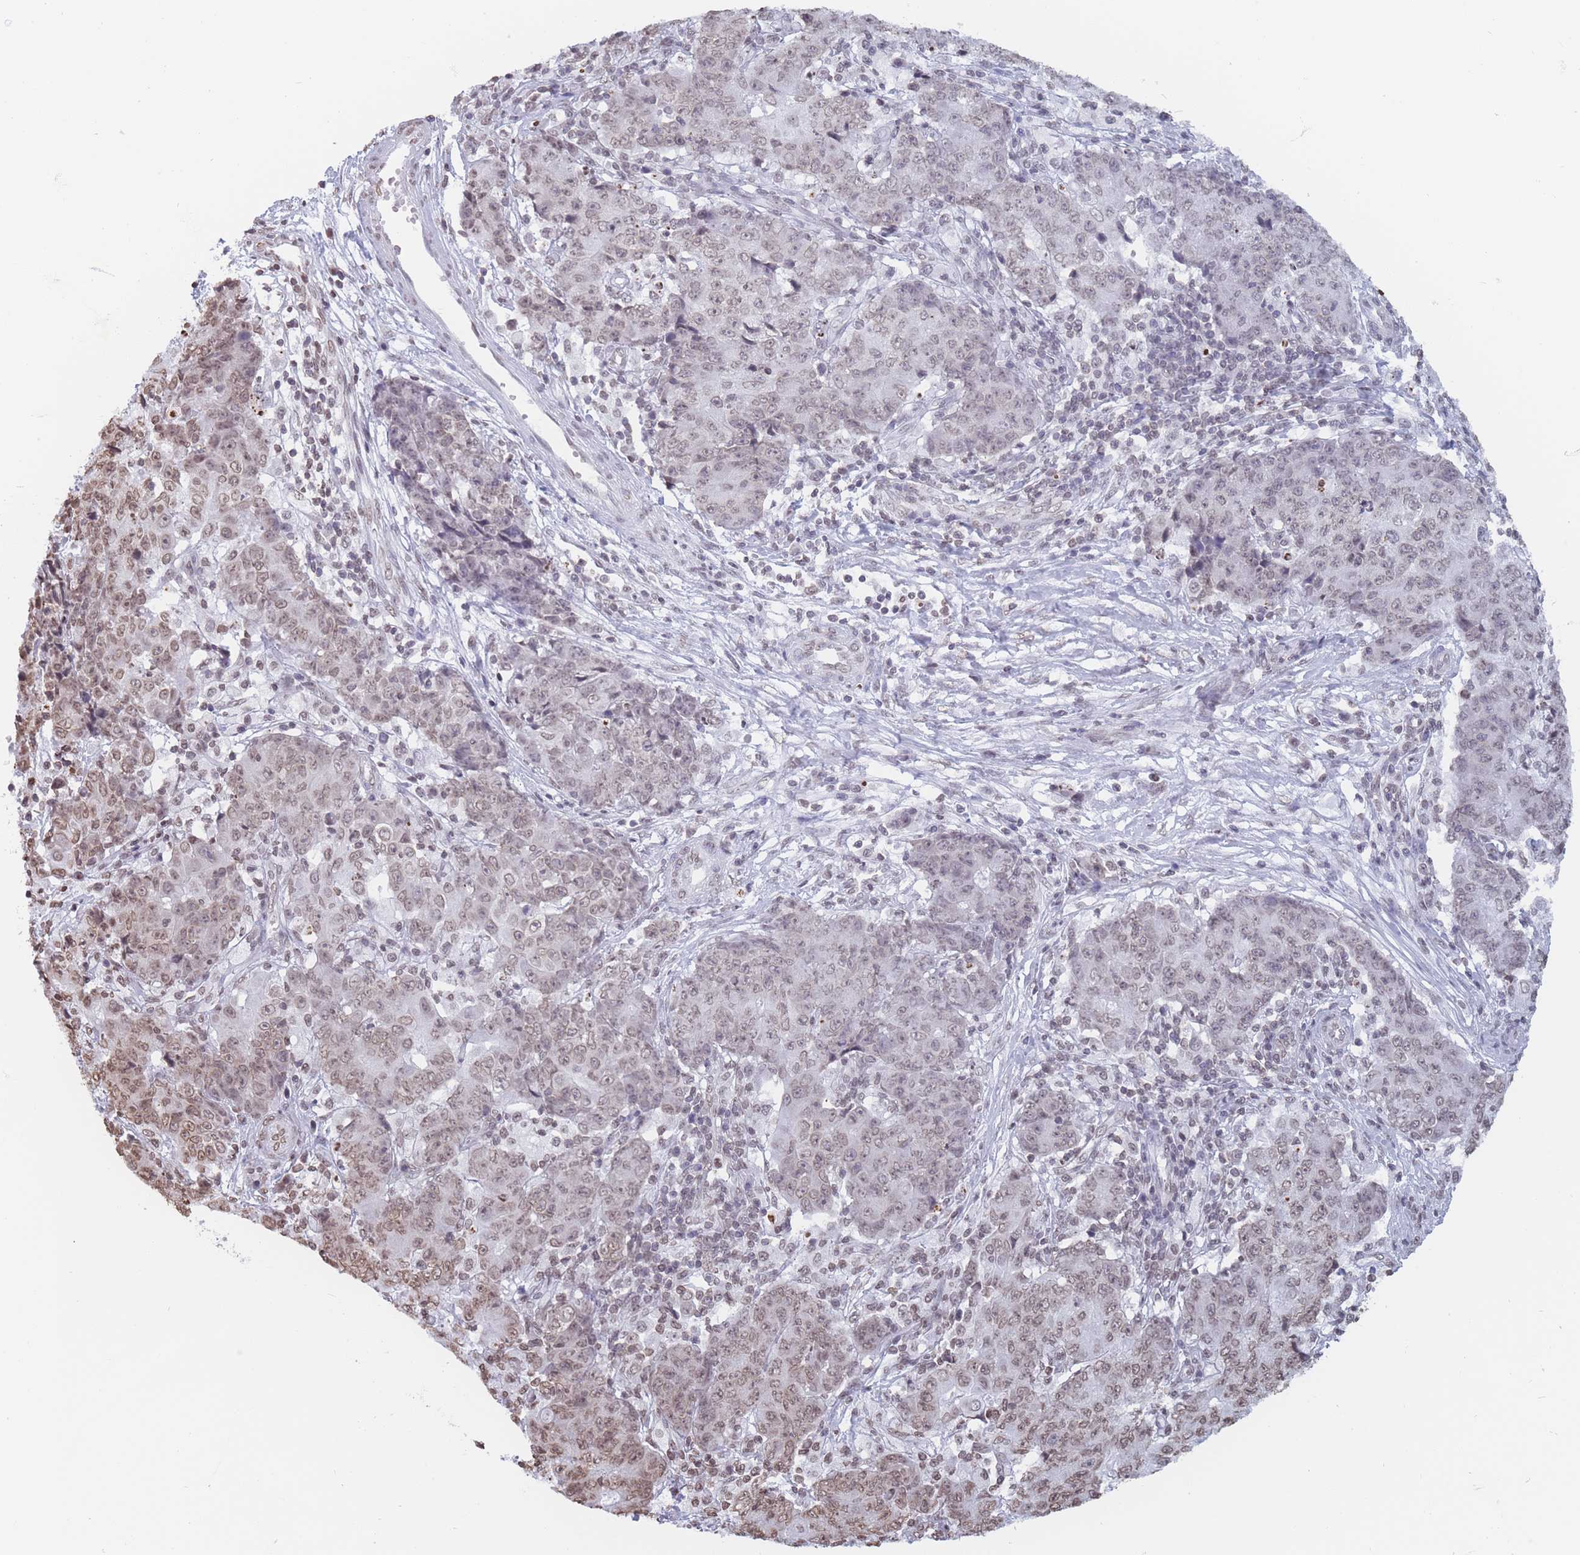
{"staining": {"intensity": "weak", "quantity": ">75%", "location": "nuclear"}, "tissue": "ovarian cancer", "cell_type": "Tumor cells", "image_type": "cancer", "snomed": [{"axis": "morphology", "description": "Carcinoma, endometroid"}, {"axis": "topography", "description": "Ovary"}], "caption": "Tumor cells show low levels of weak nuclear staining in about >75% of cells in ovarian cancer (endometroid carcinoma).", "gene": "RYK", "patient": {"sex": "female", "age": 42}}